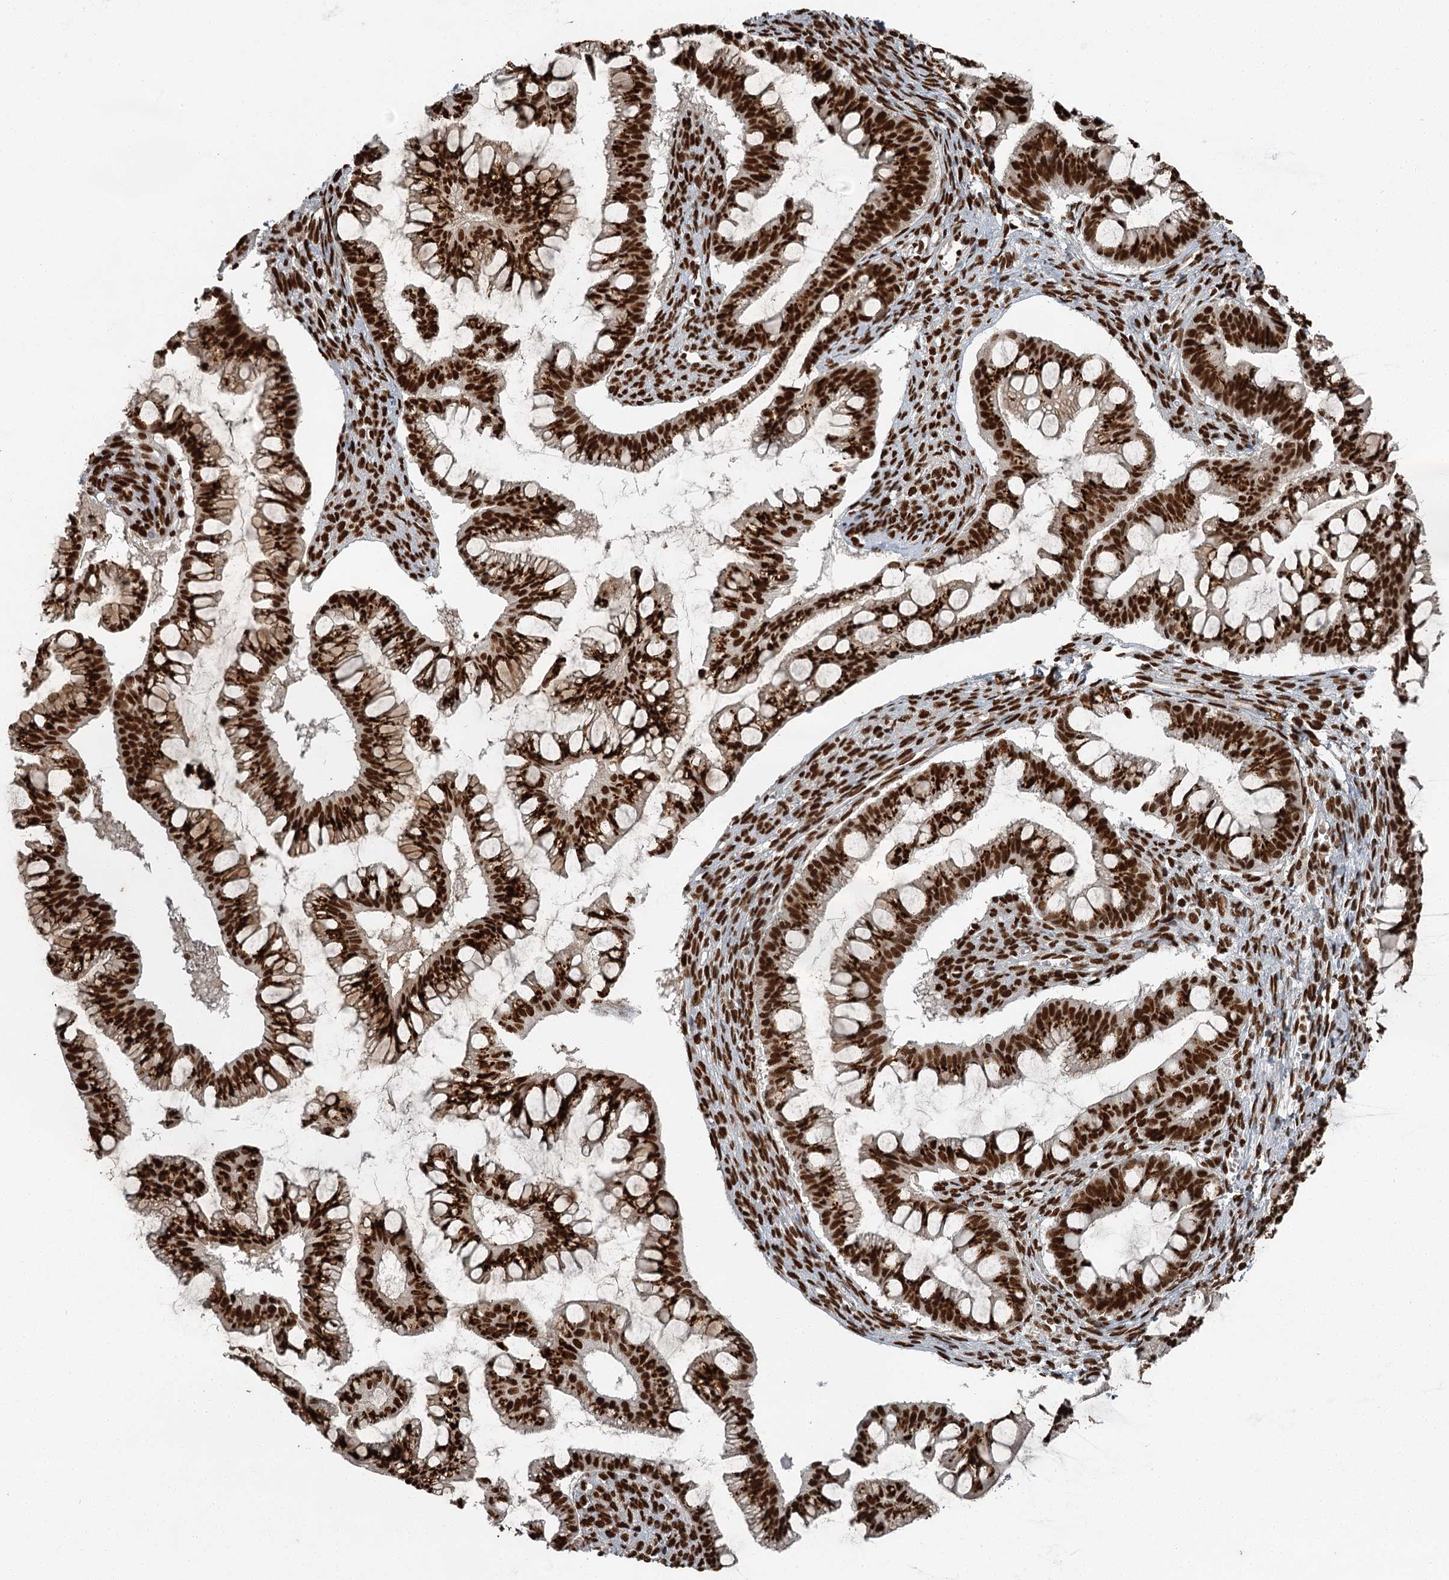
{"staining": {"intensity": "strong", "quantity": ">75%", "location": "nuclear"}, "tissue": "ovarian cancer", "cell_type": "Tumor cells", "image_type": "cancer", "snomed": [{"axis": "morphology", "description": "Cystadenocarcinoma, mucinous, NOS"}, {"axis": "topography", "description": "Ovary"}], "caption": "Mucinous cystadenocarcinoma (ovarian) tissue reveals strong nuclear staining in approximately >75% of tumor cells The staining is performed using DAB (3,3'-diaminobenzidine) brown chromogen to label protein expression. The nuclei are counter-stained blue using hematoxylin.", "gene": "RBBP7", "patient": {"sex": "female", "age": 73}}